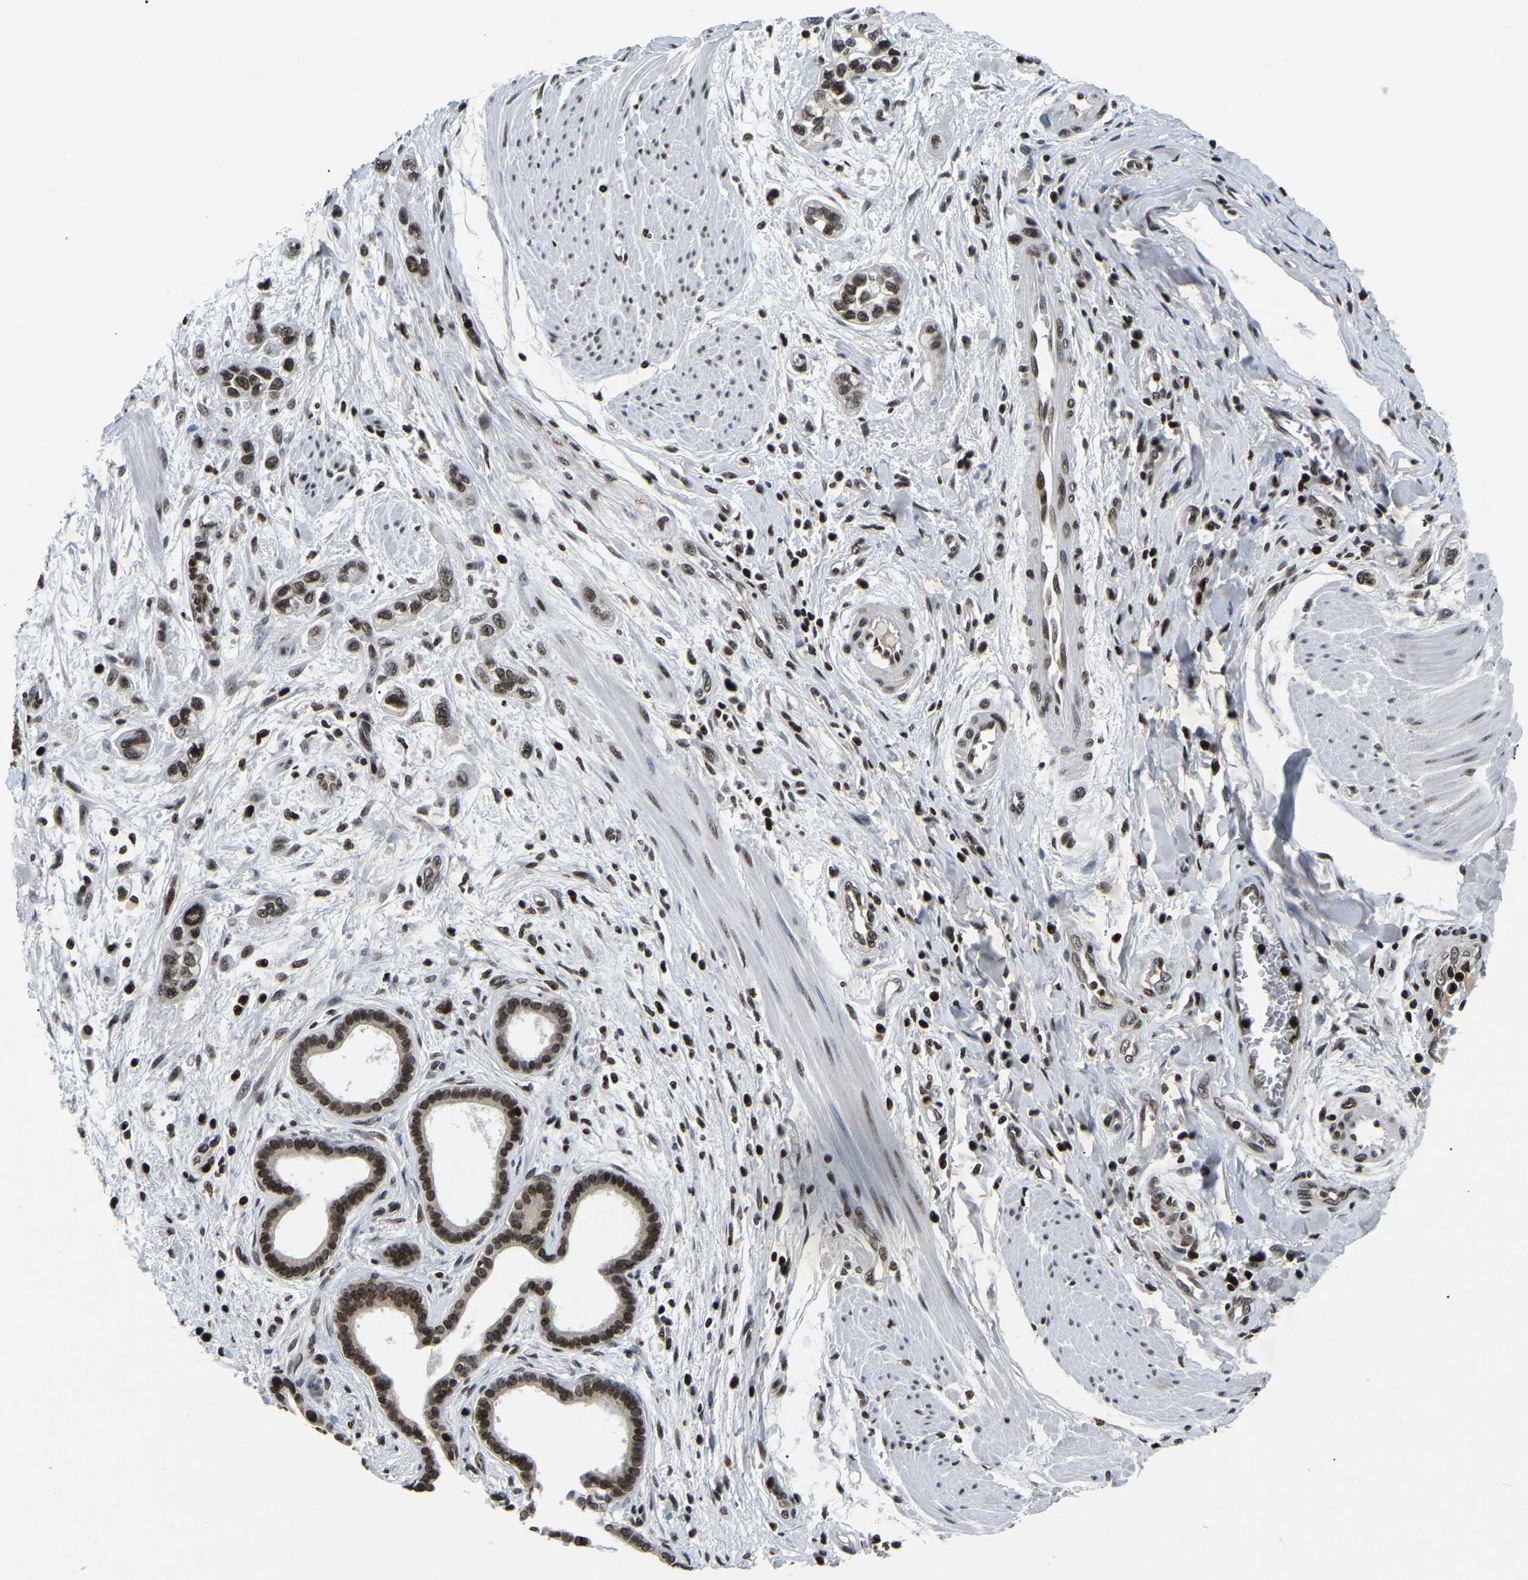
{"staining": {"intensity": "strong", "quantity": ">75%", "location": "nuclear"}, "tissue": "pancreatic cancer", "cell_type": "Tumor cells", "image_type": "cancer", "snomed": [{"axis": "morphology", "description": "Adenocarcinoma, NOS"}, {"axis": "topography", "description": "Pancreas"}], "caption": "A micrograph of adenocarcinoma (pancreatic) stained for a protein exhibits strong nuclear brown staining in tumor cells. (Stains: DAB (3,3'-diaminobenzidine) in brown, nuclei in blue, Microscopy: brightfield microscopy at high magnification).", "gene": "LRRC61", "patient": {"sex": "male", "age": 74}}